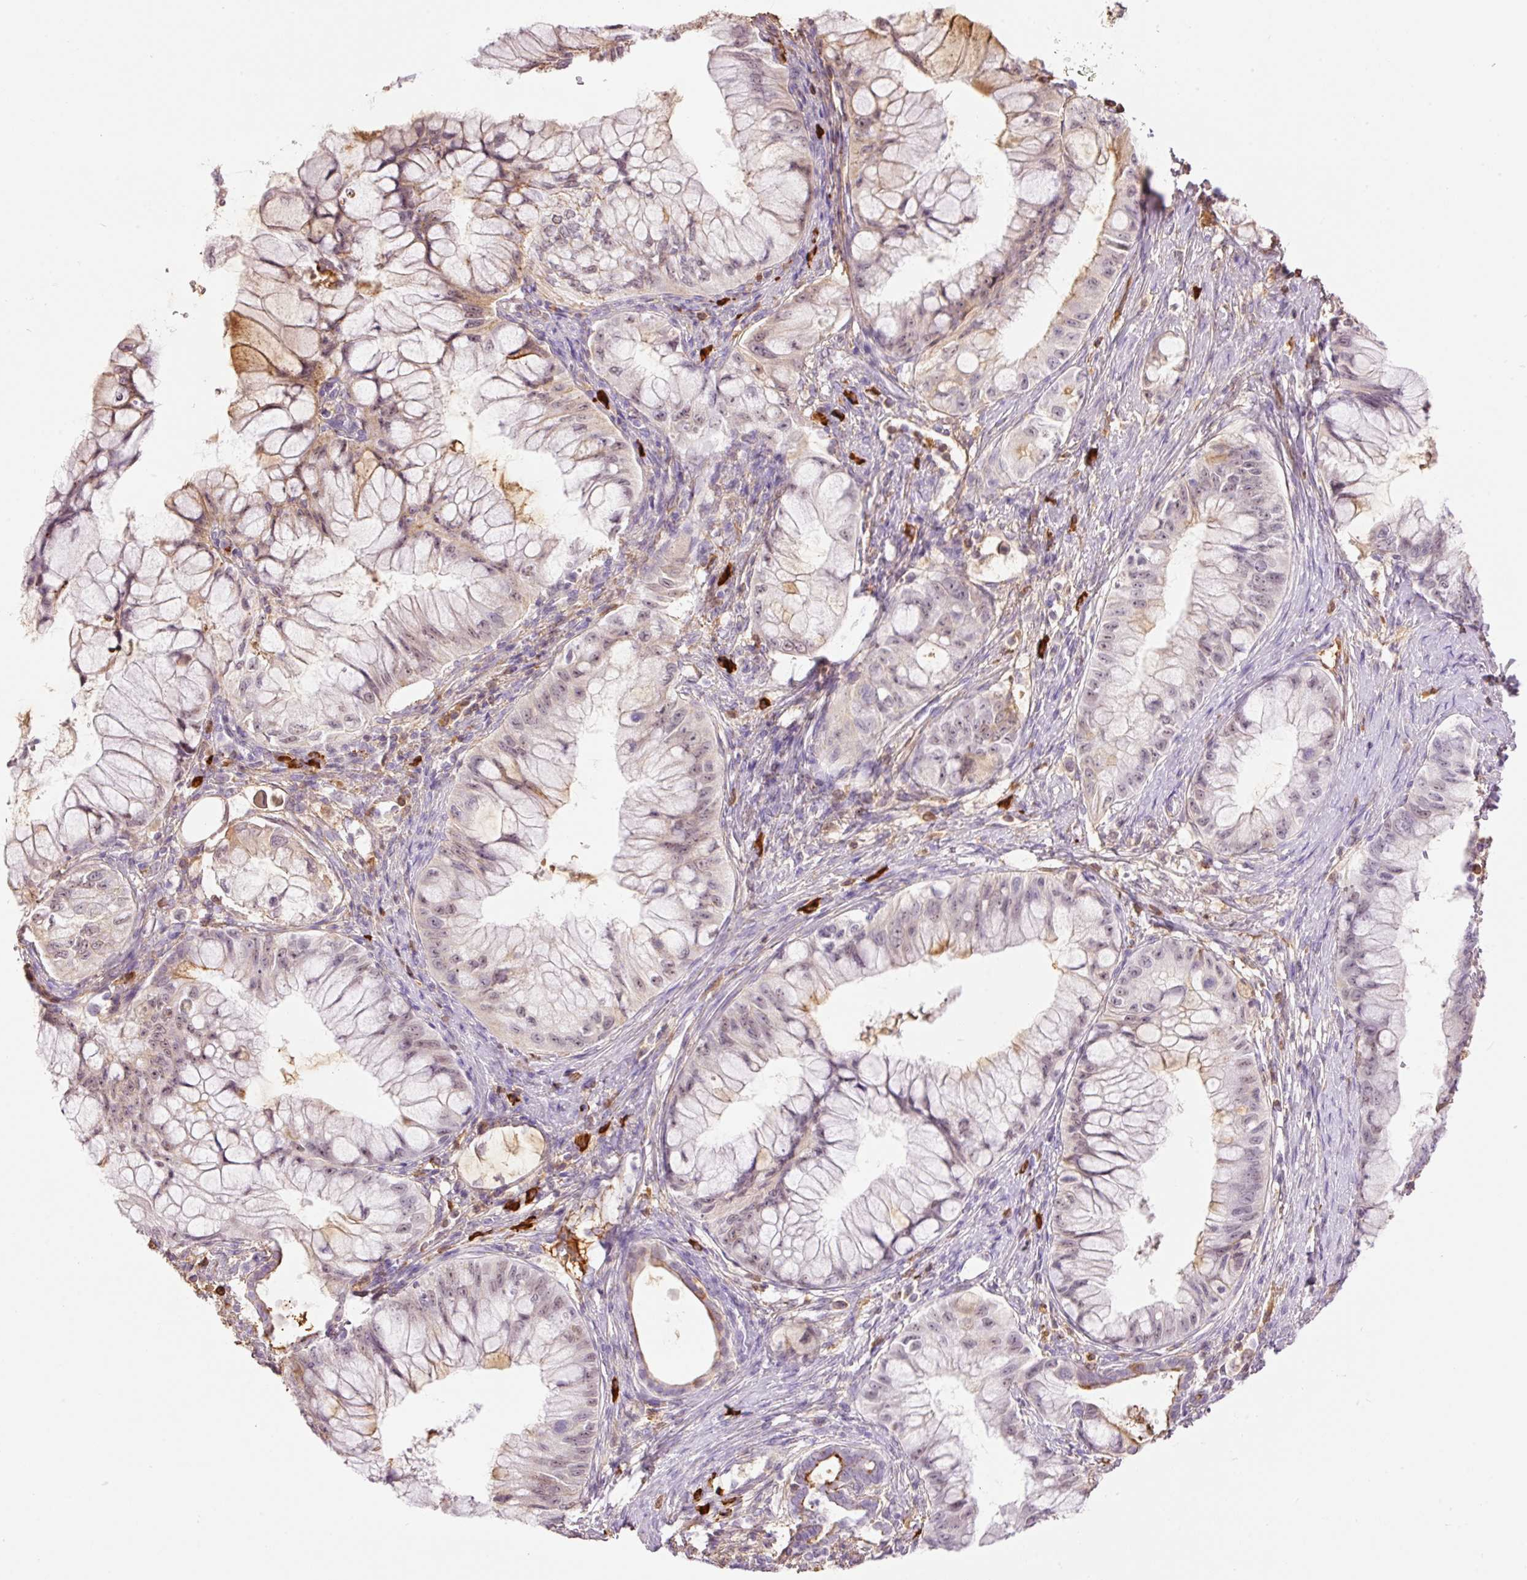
{"staining": {"intensity": "weak", "quantity": "25%-75%", "location": "nuclear"}, "tissue": "pancreatic cancer", "cell_type": "Tumor cells", "image_type": "cancer", "snomed": [{"axis": "morphology", "description": "Adenocarcinoma, NOS"}, {"axis": "topography", "description": "Pancreas"}], "caption": "This photomicrograph exhibits IHC staining of human pancreatic cancer (adenocarcinoma), with low weak nuclear positivity in approximately 25%-75% of tumor cells.", "gene": "PRPF38B", "patient": {"sex": "male", "age": 48}}